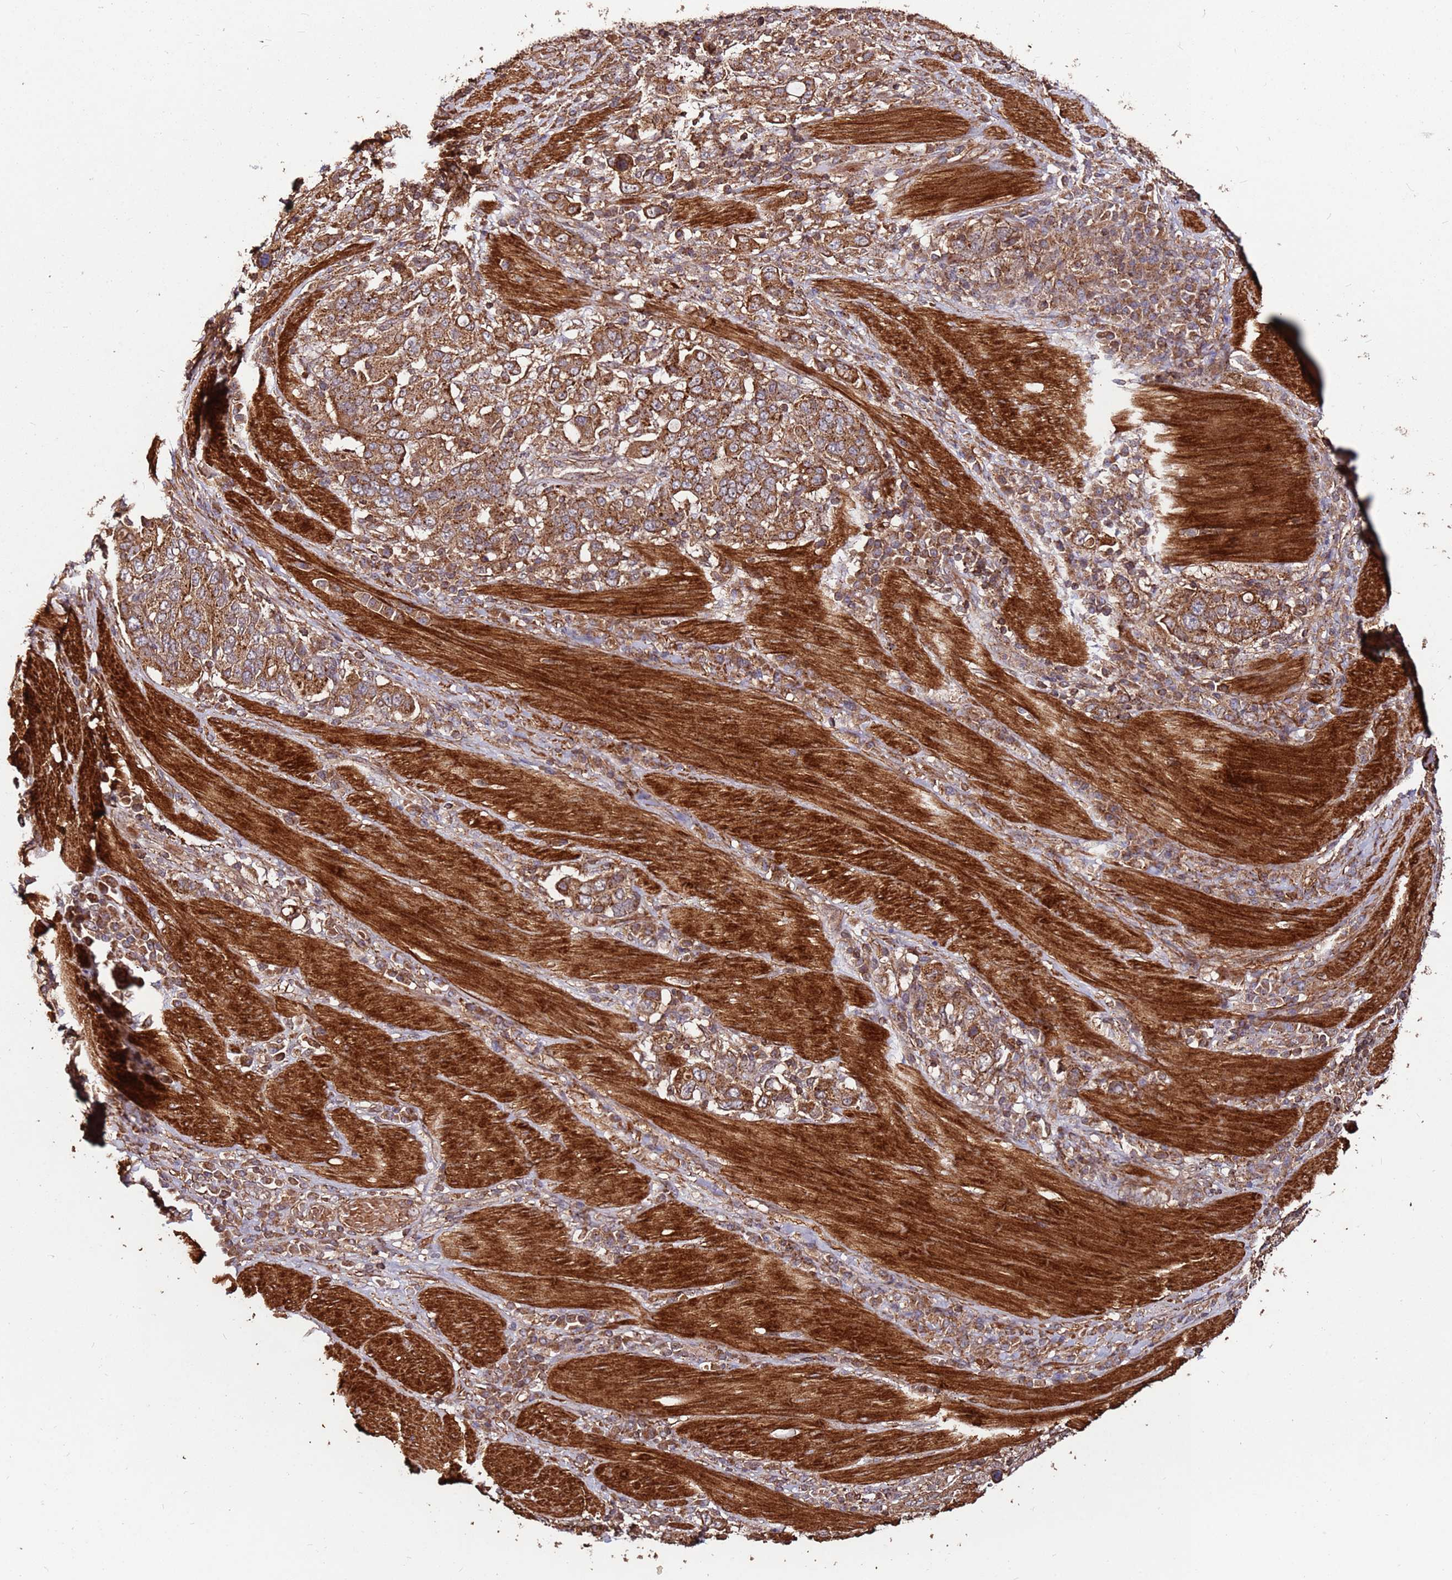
{"staining": {"intensity": "strong", "quantity": ">75%", "location": "cytoplasmic/membranous"}, "tissue": "stomach cancer", "cell_type": "Tumor cells", "image_type": "cancer", "snomed": [{"axis": "morphology", "description": "Adenocarcinoma, NOS"}, {"axis": "topography", "description": "Stomach, upper"}, {"axis": "topography", "description": "Stomach"}], "caption": "Immunohistochemical staining of adenocarcinoma (stomach) demonstrates high levels of strong cytoplasmic/membranous protein positivity in about >75% of tumor cells.", "gene": "FAM186A", "patient": {"sex": "male", "age": 62}}